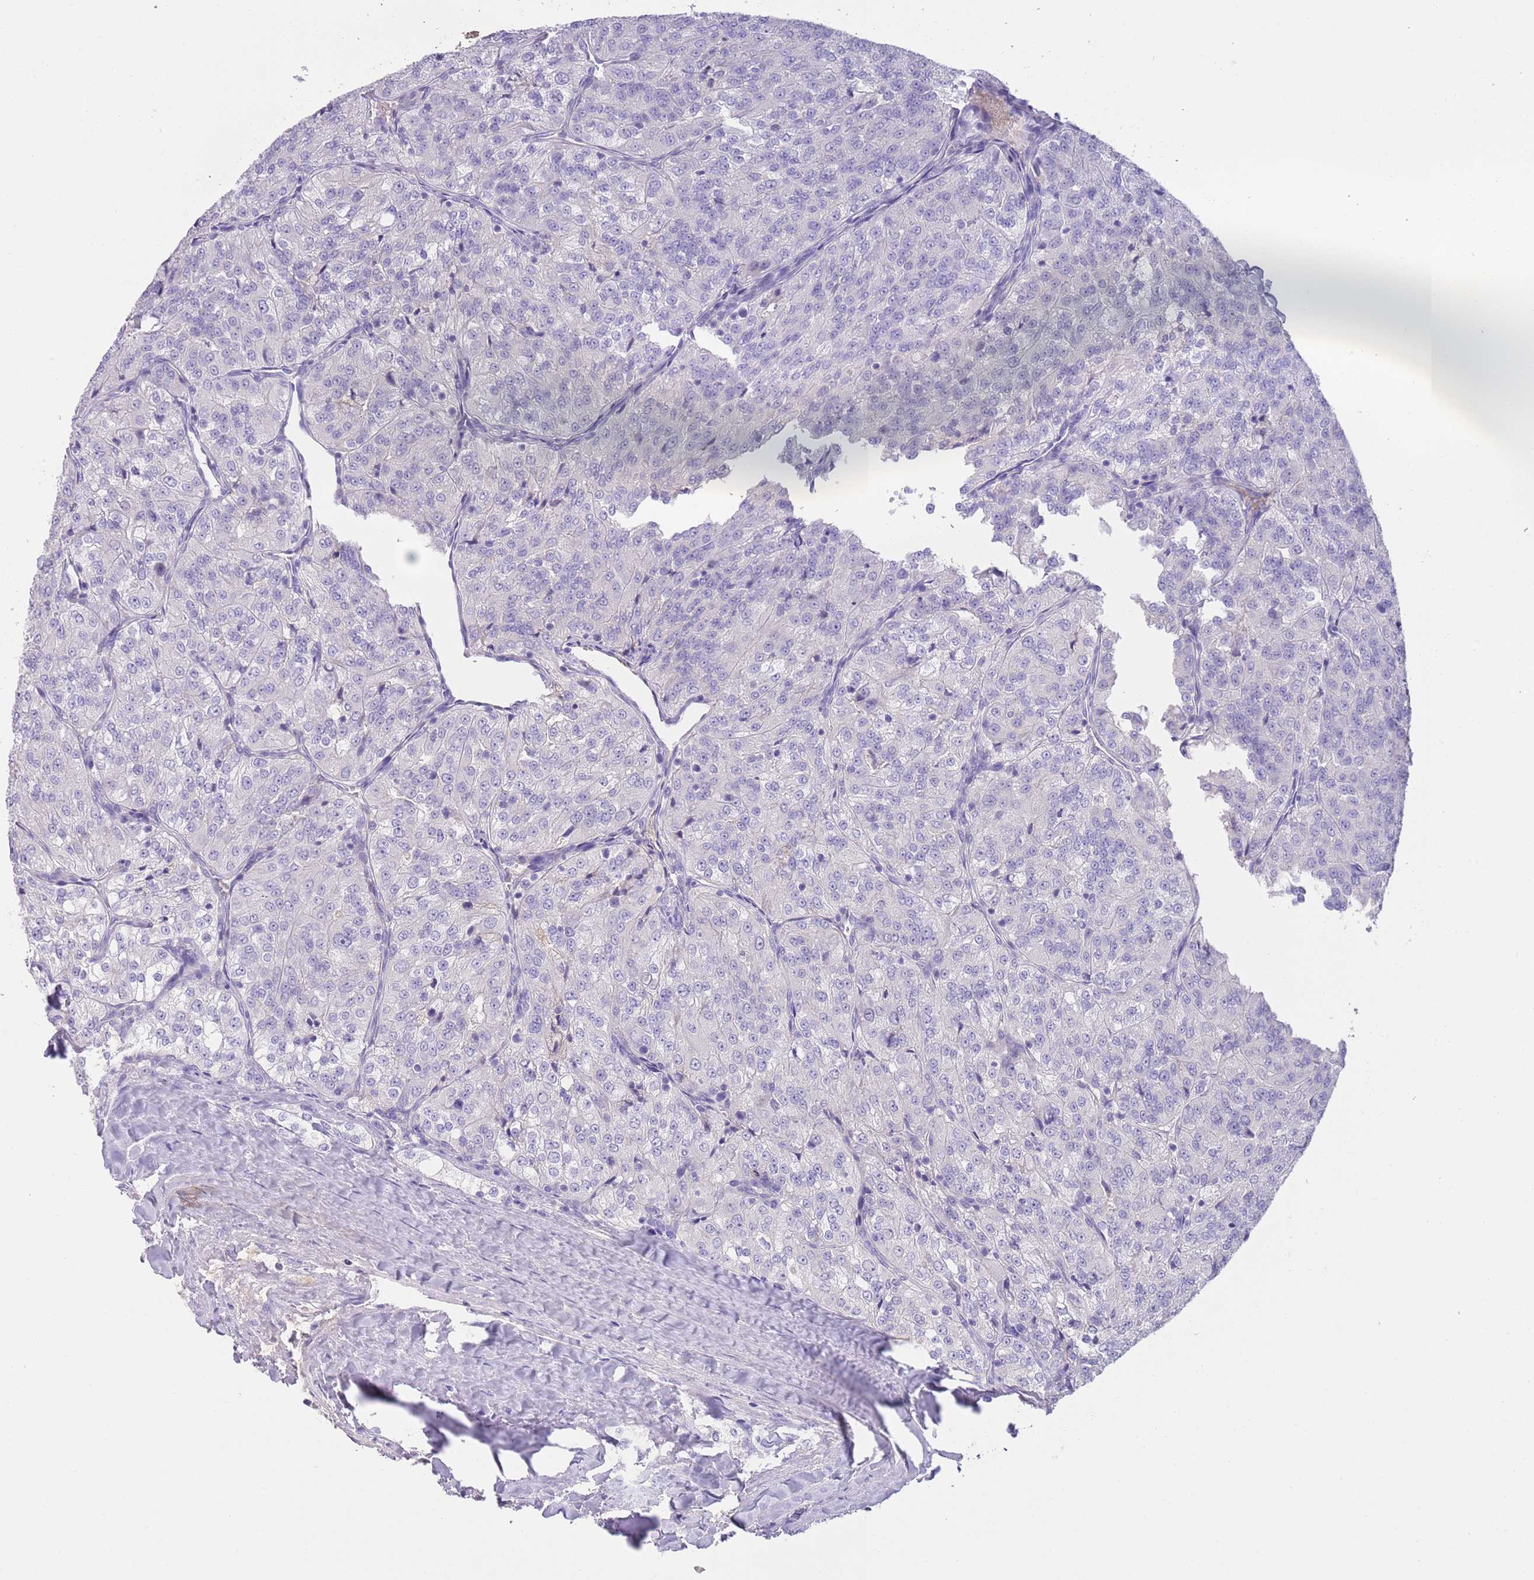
{"staining": {"intensity": "negative", "quantity": "none", "location": "none"}, "tissue": "renal cancer", "cell_type": "Tumor cells", "image_type": "cancer", "snomed": [{"axis": "morphology", "description": "Adenocarcinoma, NOS"}, {"axis": "topography", "description": "Kidney"}], "caption": "This micrograph is of adenocarcinoma (renal) stained with immunohistochemistry (IHC) to label a protein in brown with the nuclei are counter-stained blue. There is no staining in tumor cells.", "gene": "IGFL4", "patient": {"sex": "female", "age": 63}}